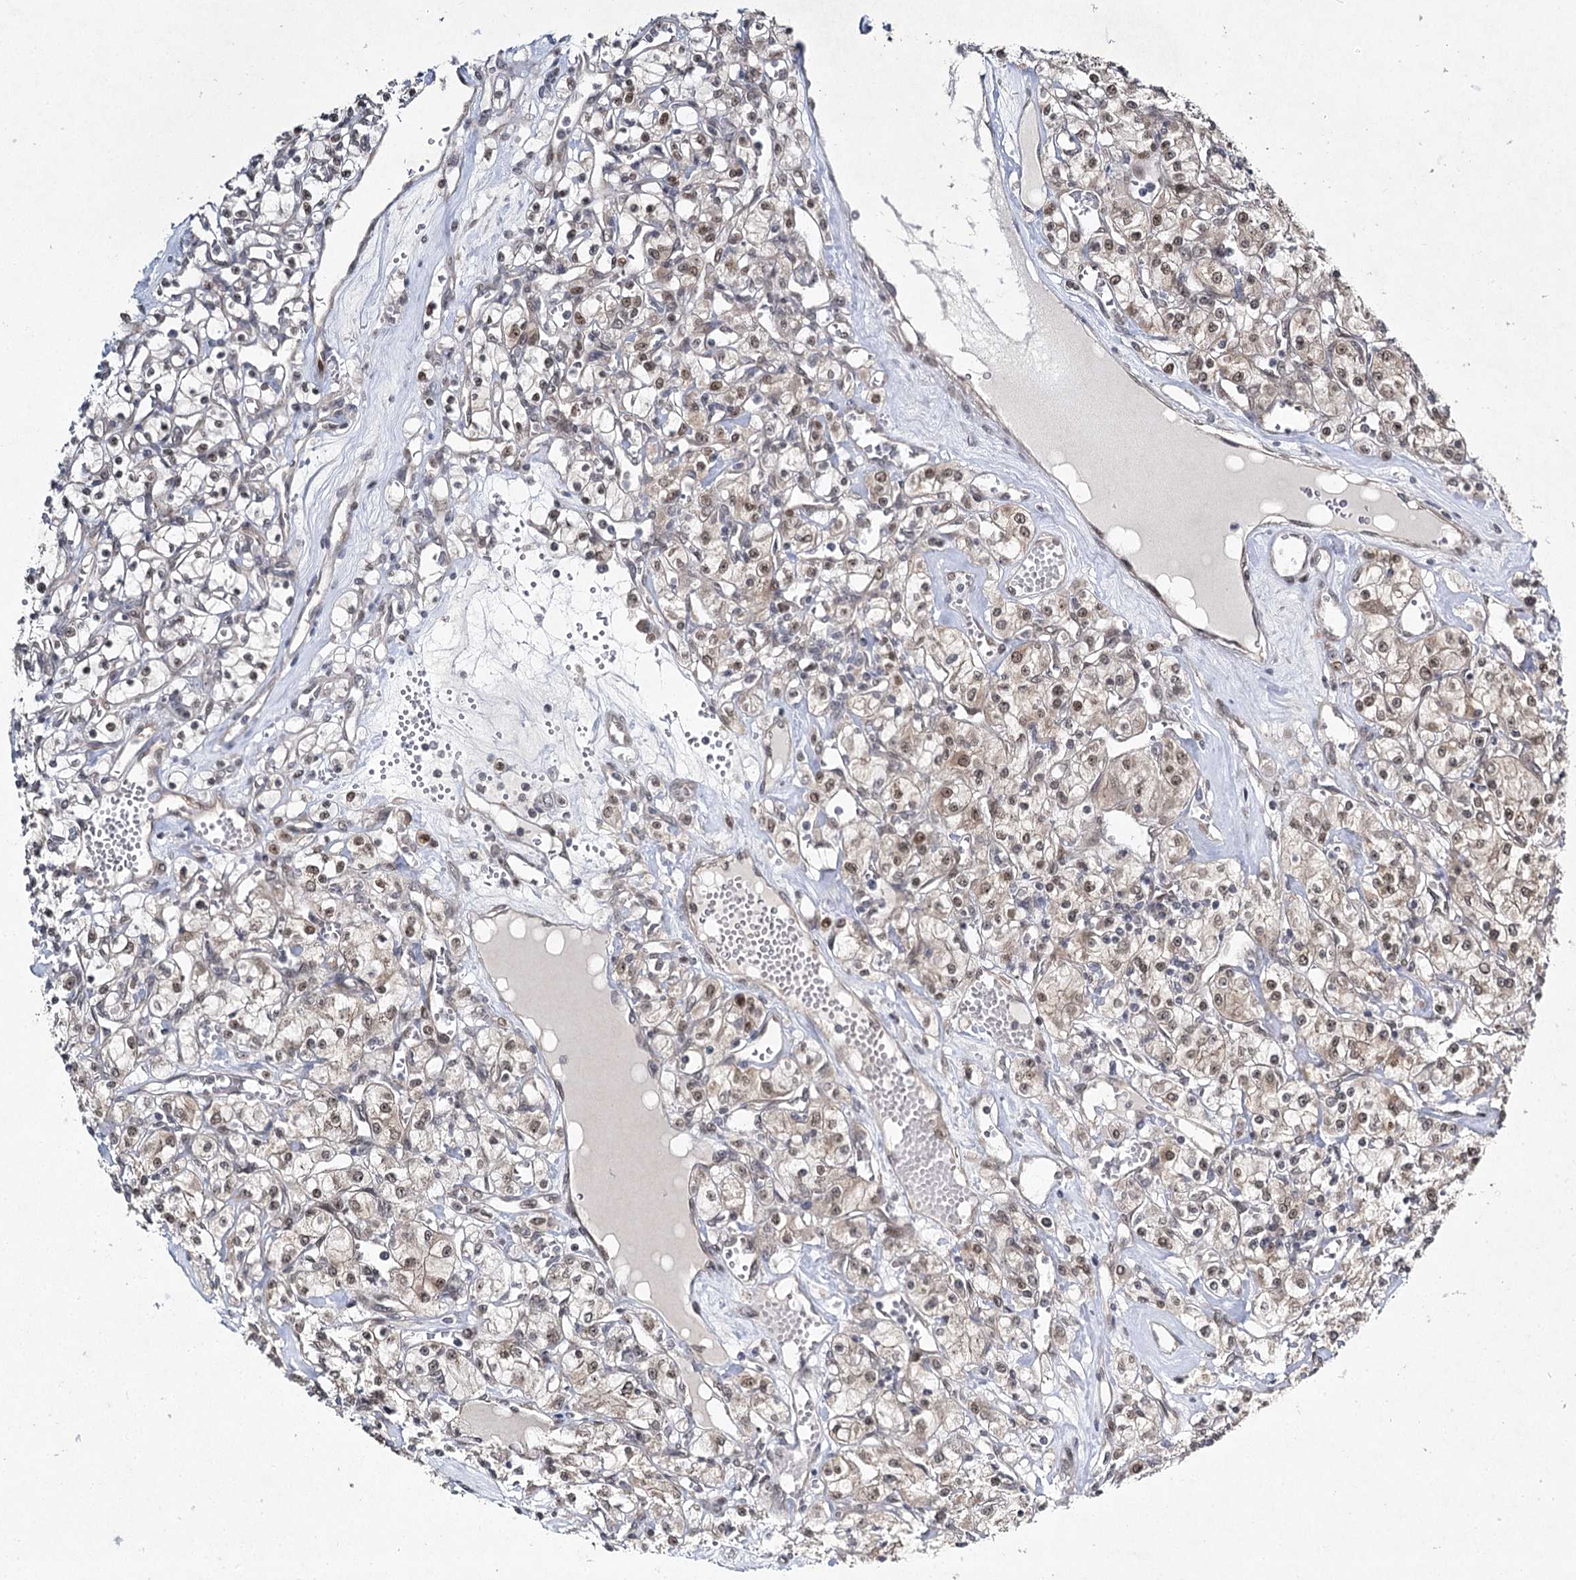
{"staining": {"intensity": "moderate", "quantity": ">75%", "location": "cytoplasmic/membranous,nuclear"}, "tissue": "renal cancer", "cell_type": "Tumor cells", "image_type": "cancer", "snomed": [{"axis": "morphology", "description": "Adenocarcinoma, NOS"}, {"axis": "topography", "description": "Kidney"}], "caption": "Protein expression analysis of renal cancer reveals moderate cytoplasmic/membranous and nuclear expression in about >75% of tumor cells.", "gene": "DCUN1D4", "patient": {"sex": "female", "age": 59}}